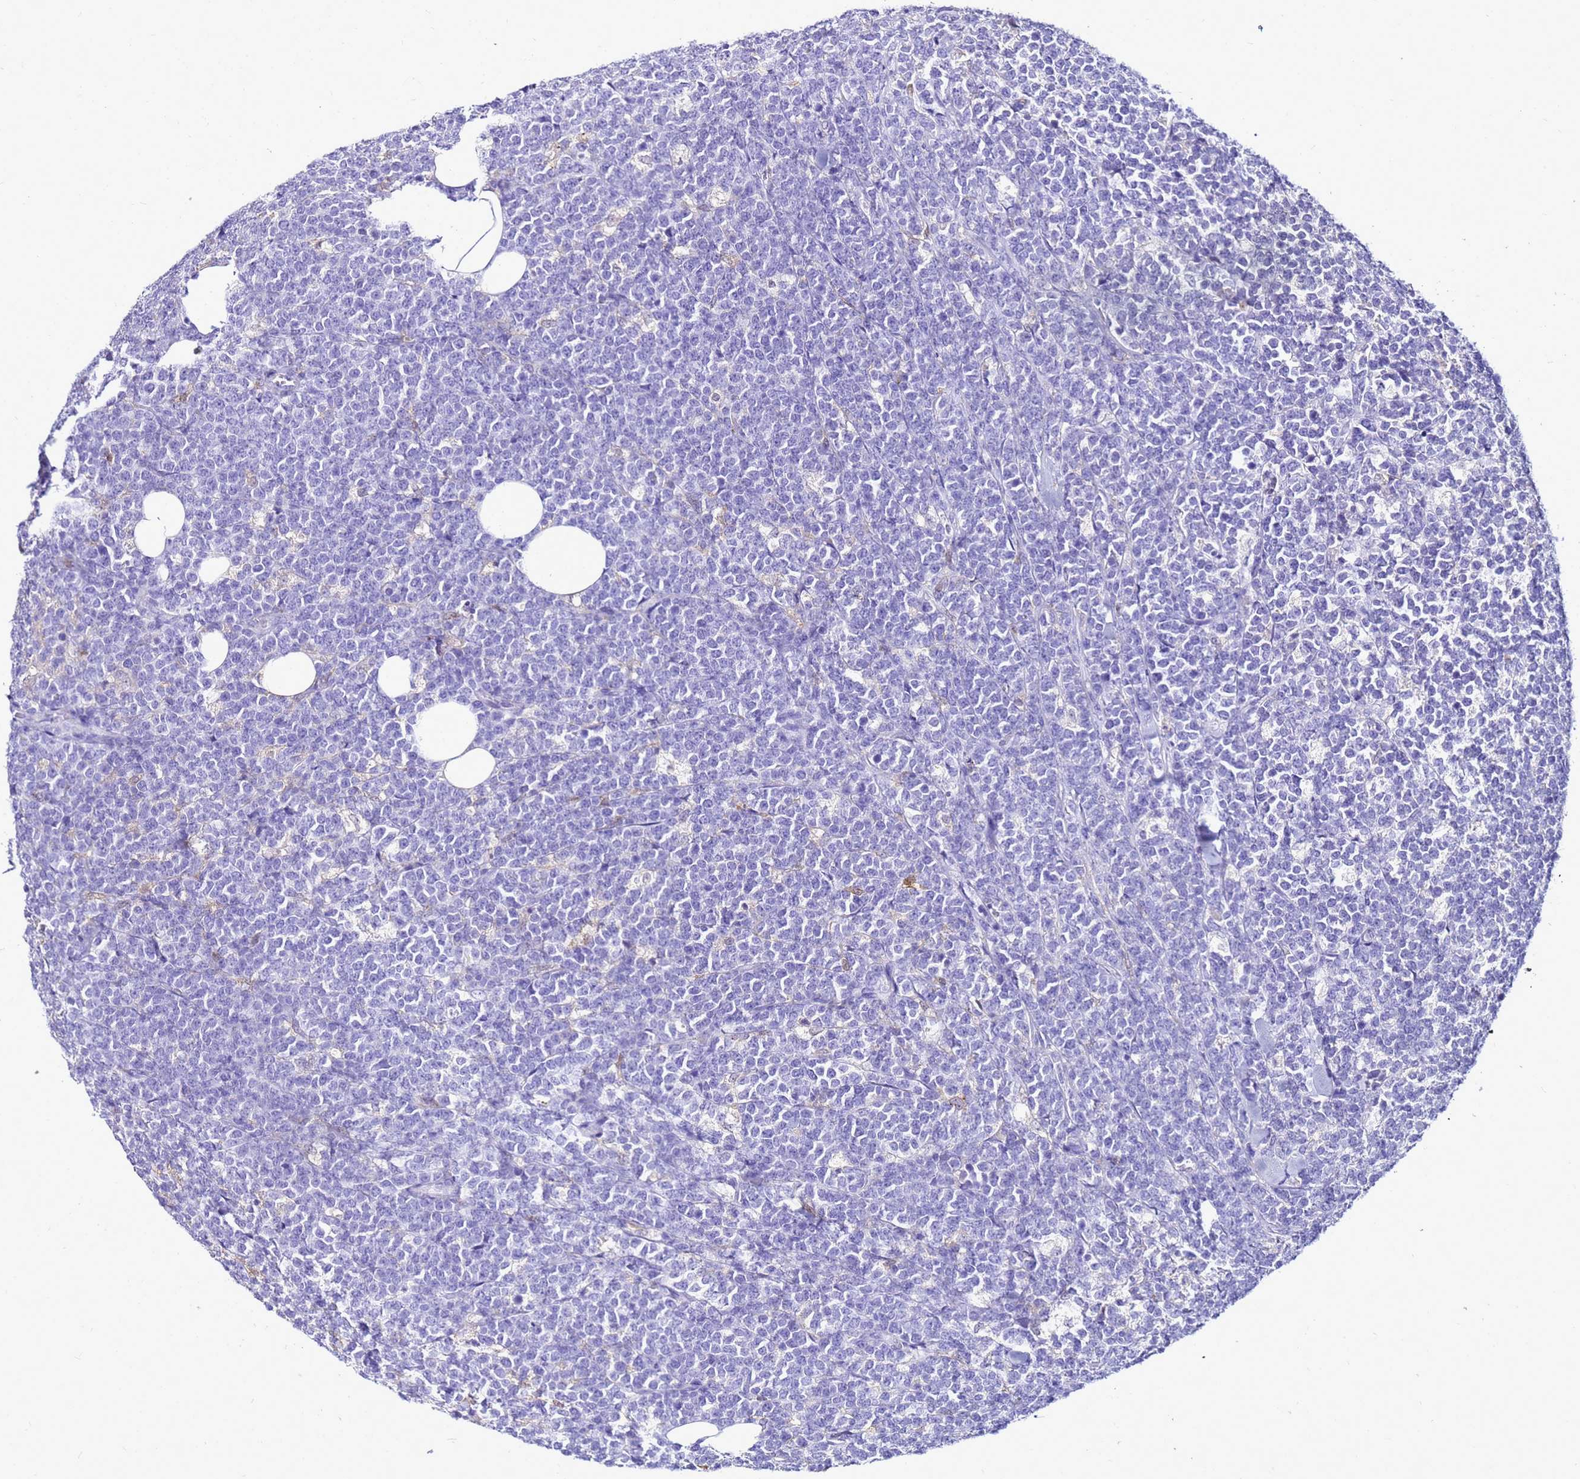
{"staining": {"intensity": "negative", "quantity": "none", "location": "none"}, "tissue": "lymphoma", "cell_type": "Tumor cells", "image_type": "cancer", "snomed": [{"axis": "morphology", "description": "Malignant lymphoma, non-Hodgkin's type, High grade"}, {"axis": "topography", "description": "Small intestine"}], "caption": "This is a image of immunohistochemistry (IHC) staining of lymphoma, which shows no expression in tumor cells.", "gene": "CSTA", "patient": {"sex": "male", "age": 8}}